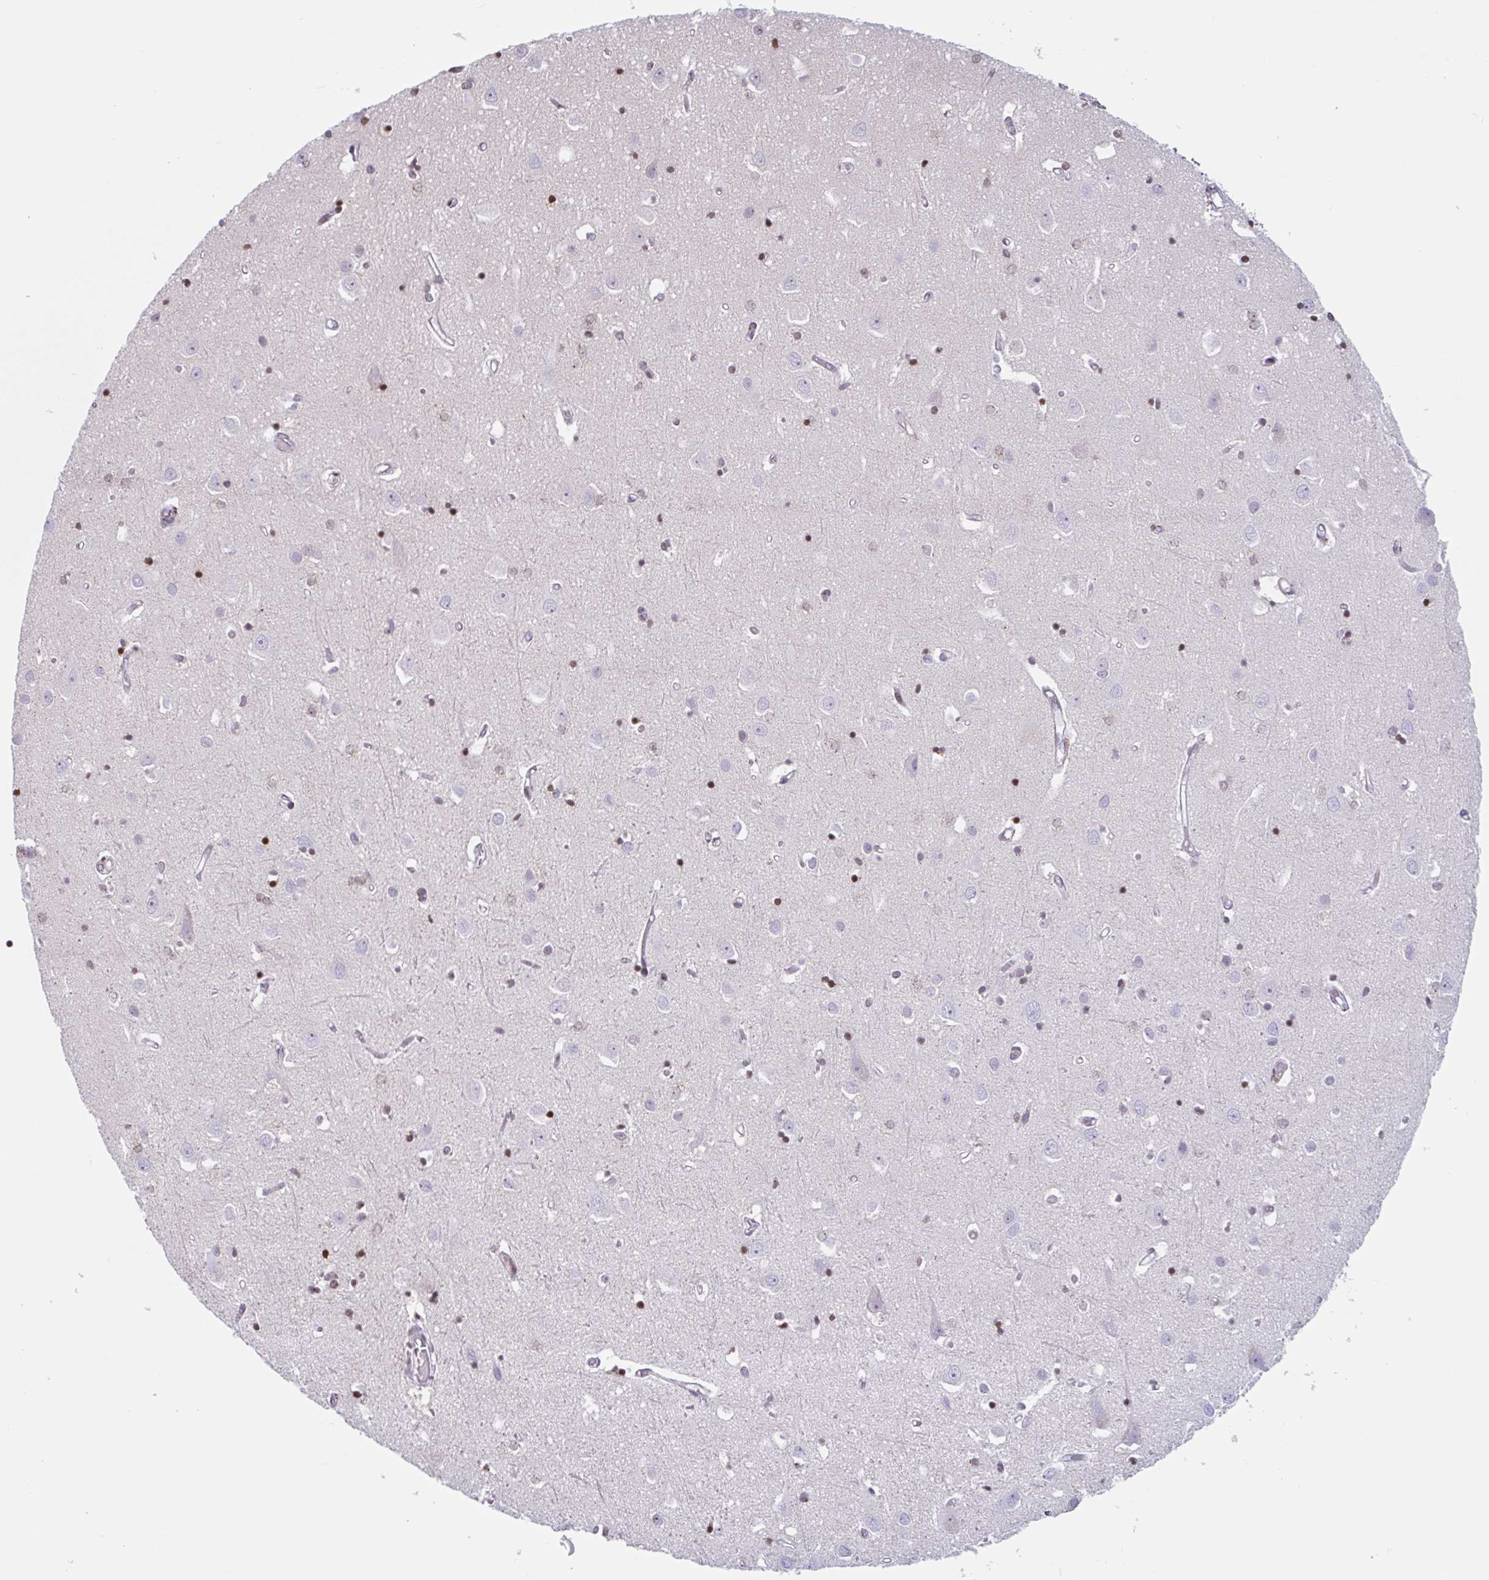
{"staining": {"intensity": "negative", "quantity": "none", "location": "none"}, "tissue": "cerebral cortex", "cell_type": "Endothelial cells", "image_type": "normal", "snomed": [{"axis": "morphology", "description": "Normal tissue, NOS"}, {"axis": "topography", "description": "Cerebral cortex"}], "caption": "High power microscopy photomicrograph of an immunohistochemistry photomicrograph of benign cerebral cortex, revealing no significant expression in endothelial cells. (Stains: DAB (3,3'-diaminobenzidine) immunohistochemistry (IHC) with hematoxylin counter stain, Microscopy: brightfield microscopy at high magnification).", "gene": "NOL6", "patient": {"sex": "male", "age": 70}}